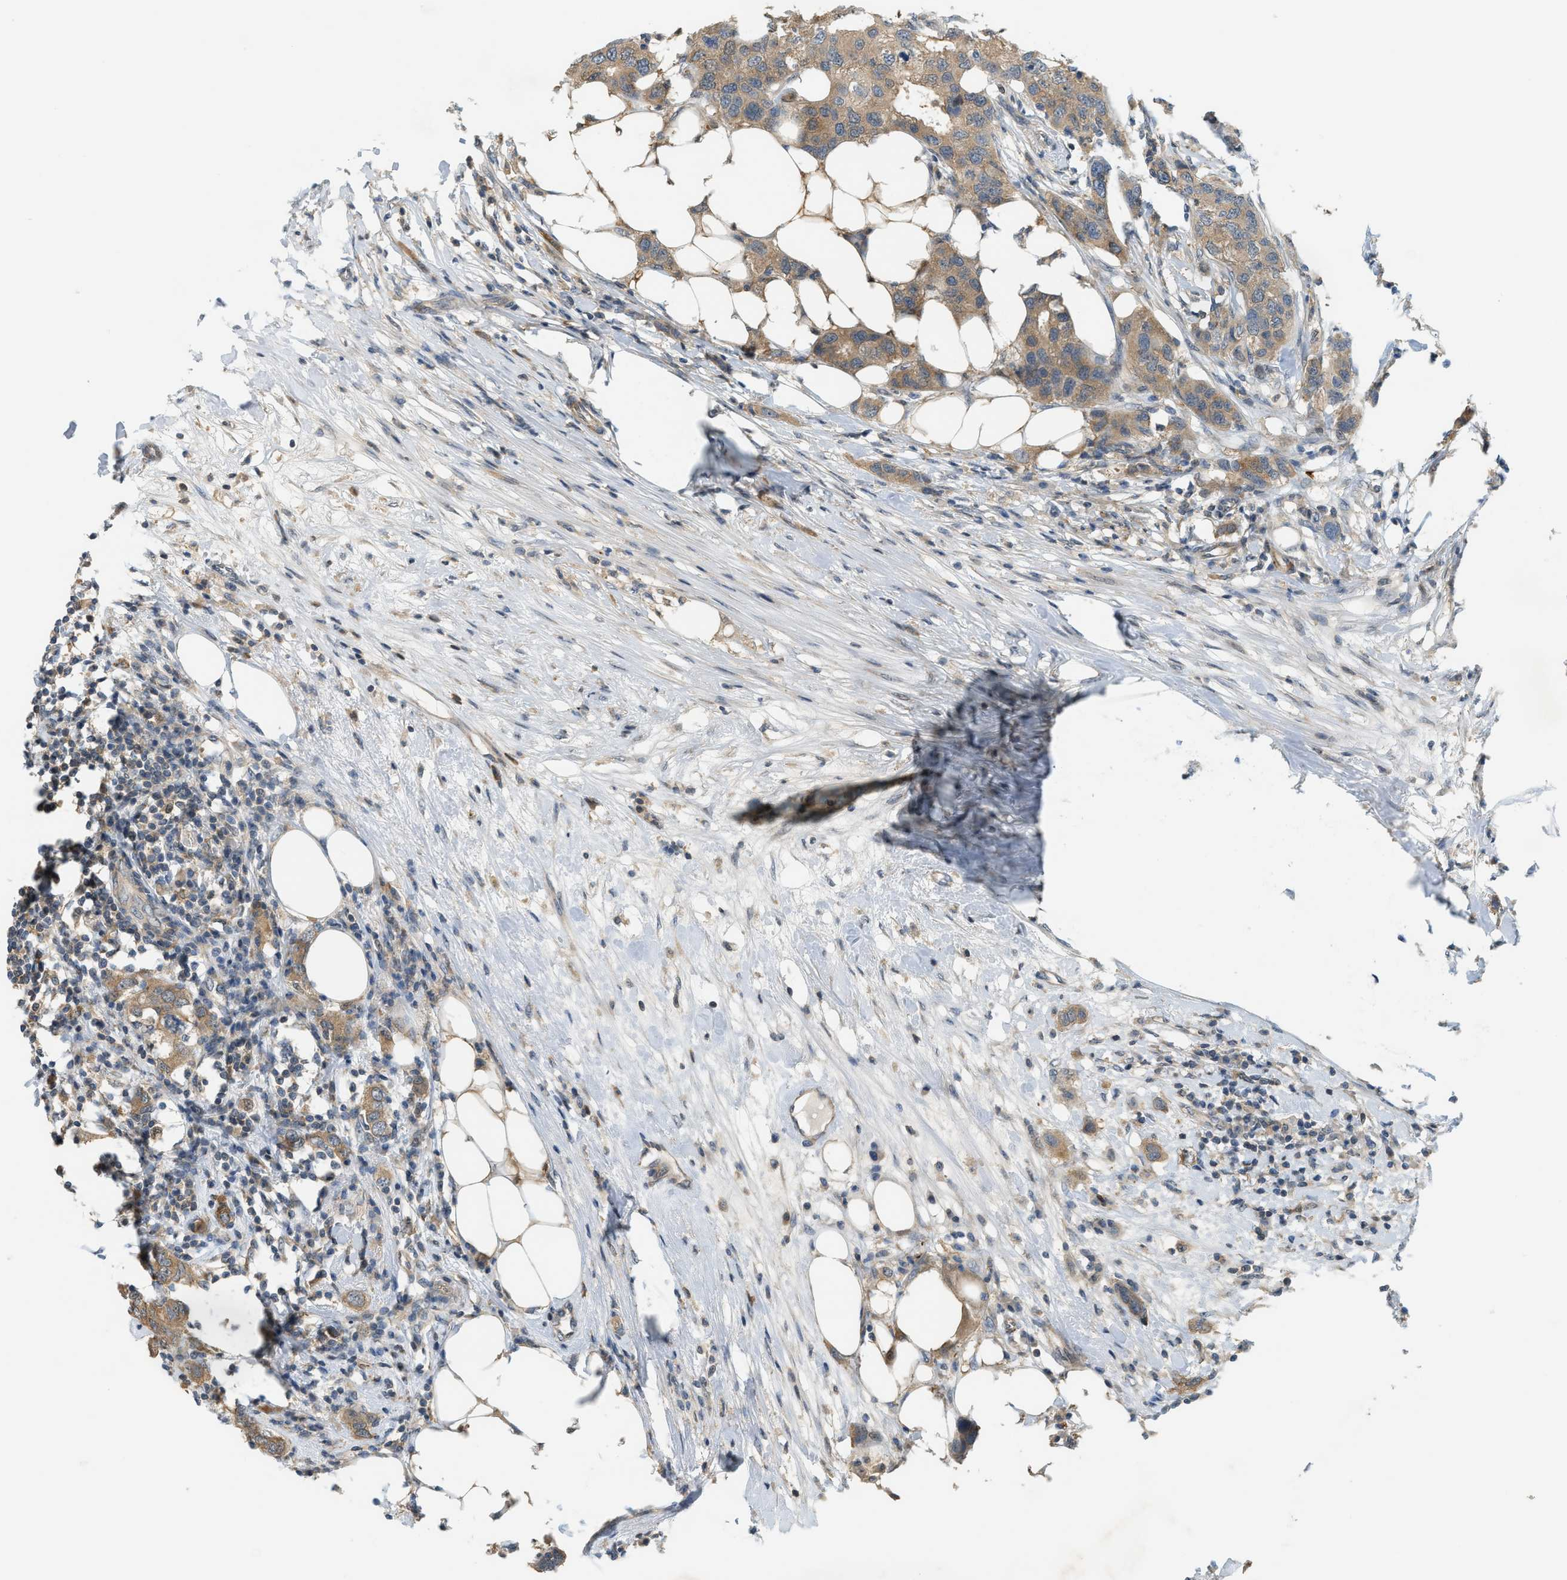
{"staining": {"intensity": "moderate", "quantity": ">75%", "location": "cytoplasmic/membranous"}, "tissue": "breast cancer", "cell_type": "Tumor cells", "image_type": "cancer", "snomed": [{"axis": "morphology", "description": "Duct carcinoma"}, {"axis": "topography", "description": "Breast"}], "caption": "Moderate cytoplasmic/membranous protein staining is identified in about >75% of tumor cells in breast infiltrating ductal carcinoma.", "gene": "PDCL3", "patient": {"sex": "female", "age": 50}}